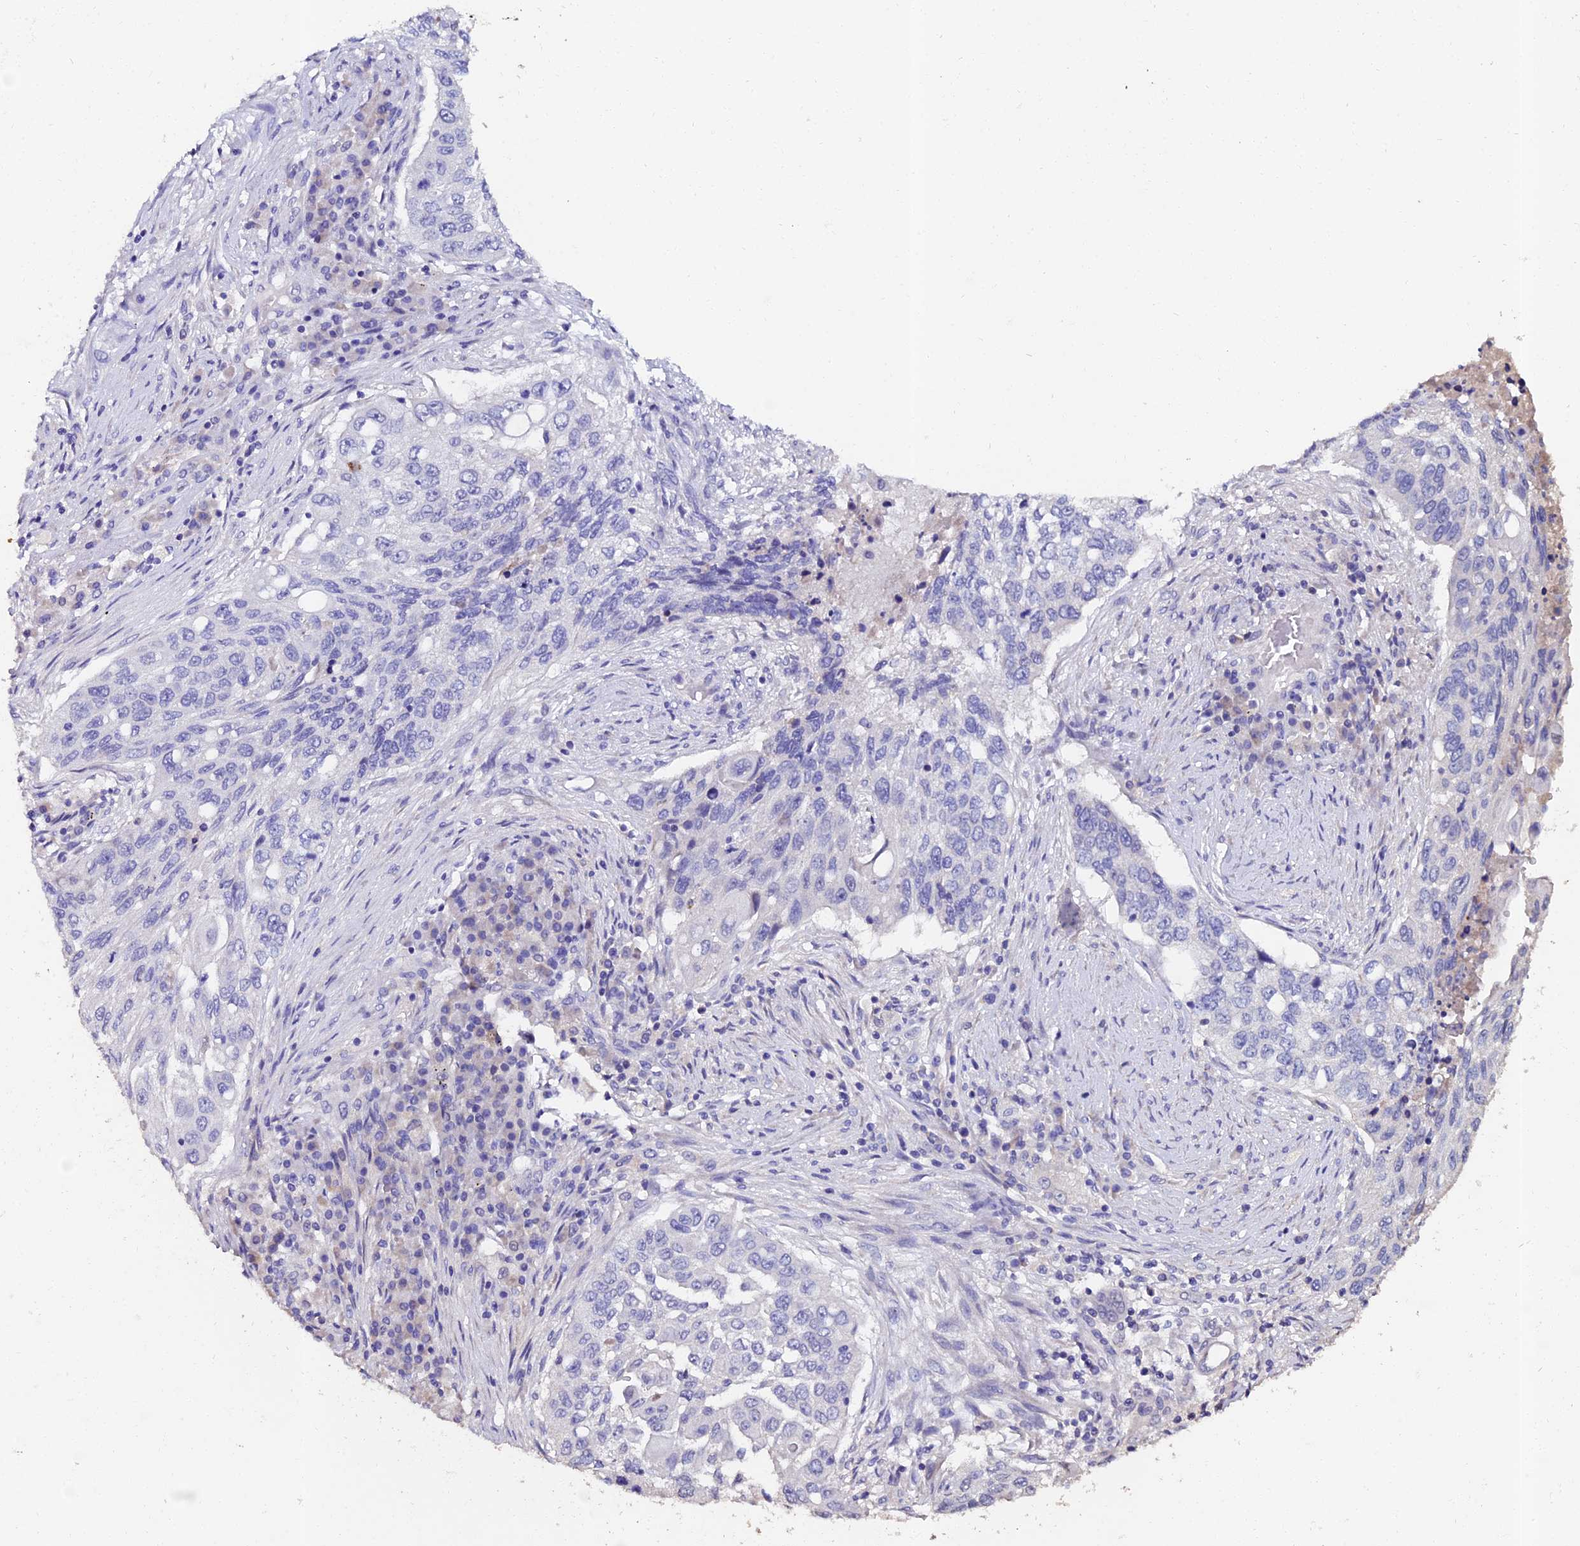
{"staining": {"intensity": "negative", "quantity": "none", "location": "none"}, "tissue": "lung cancer", "cell_type": "Tumor cells", "image_type": "cancer", "snomed": [{"axis": "morphology", "description": "Squamous cell carcinoma, NOS"}, {"axis": "topography", "description": "Lung"}], "caption": "Tumor cells show no significant protein expression in lung cancer.", "gene": "ESRRG", "patient": {"sex": "female", "age": 63}}